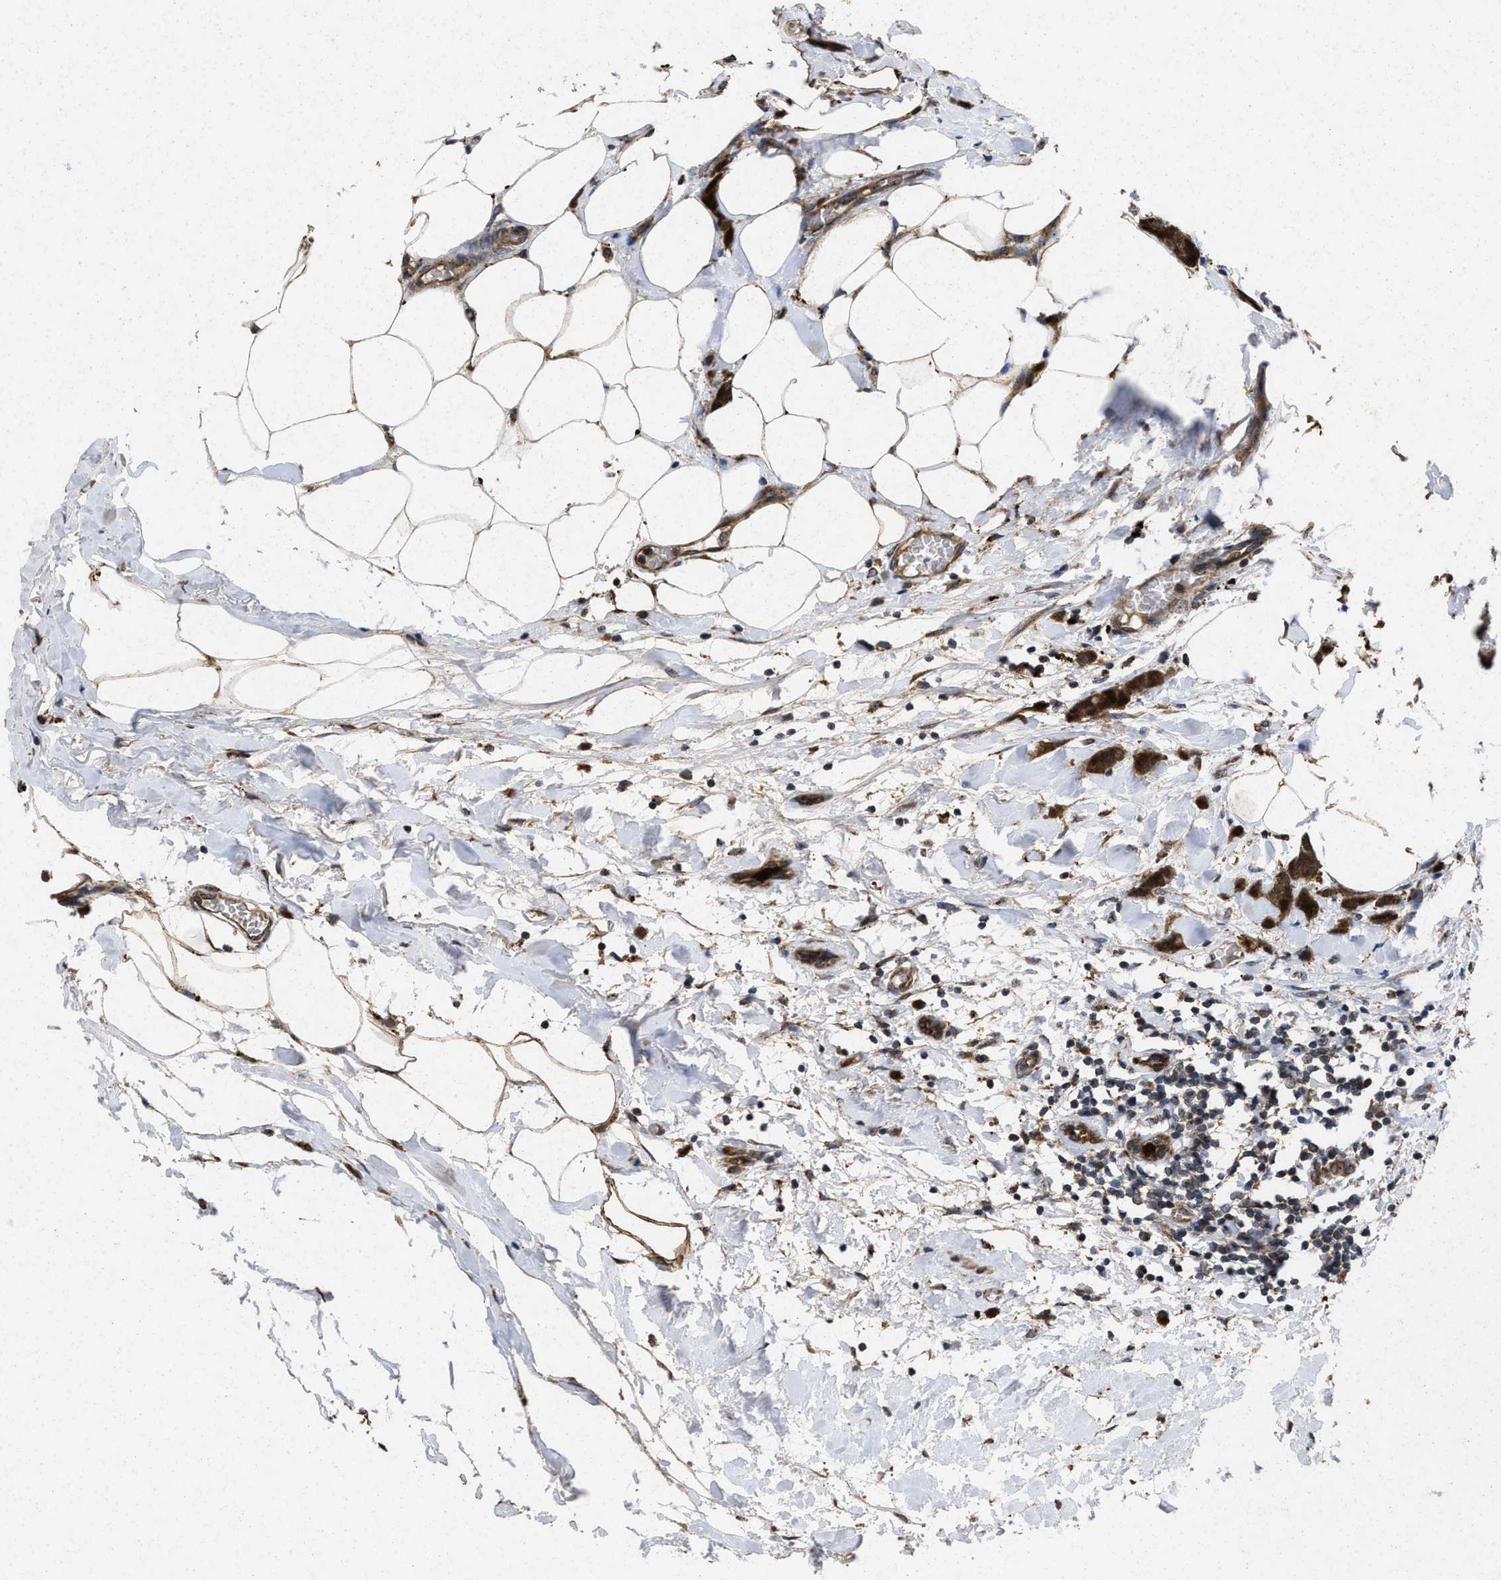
{"staining": {"intensity": "strong", "quantity": ">75%", "location": "cytoplasmic/membranous"}, "tissue": "breast cancer", "cell_type": "Tumor cells", "image_type": "cancer", "snomed": [{"axis": "morphology", "description": "Lobular carcinoma, in situ"}, {"axis": "morphology", "description": "Lobular carcinoma"}, {"axis": "topography", "description": "Breast"}], "caption": "The histopathology image reveals staining of breast cancer, revealing strong cytoplasmic/membranous protein staining (brown color) within tumor cells.", "gene": "MSI2", "patient": {"sex": "female", "age": 41}}